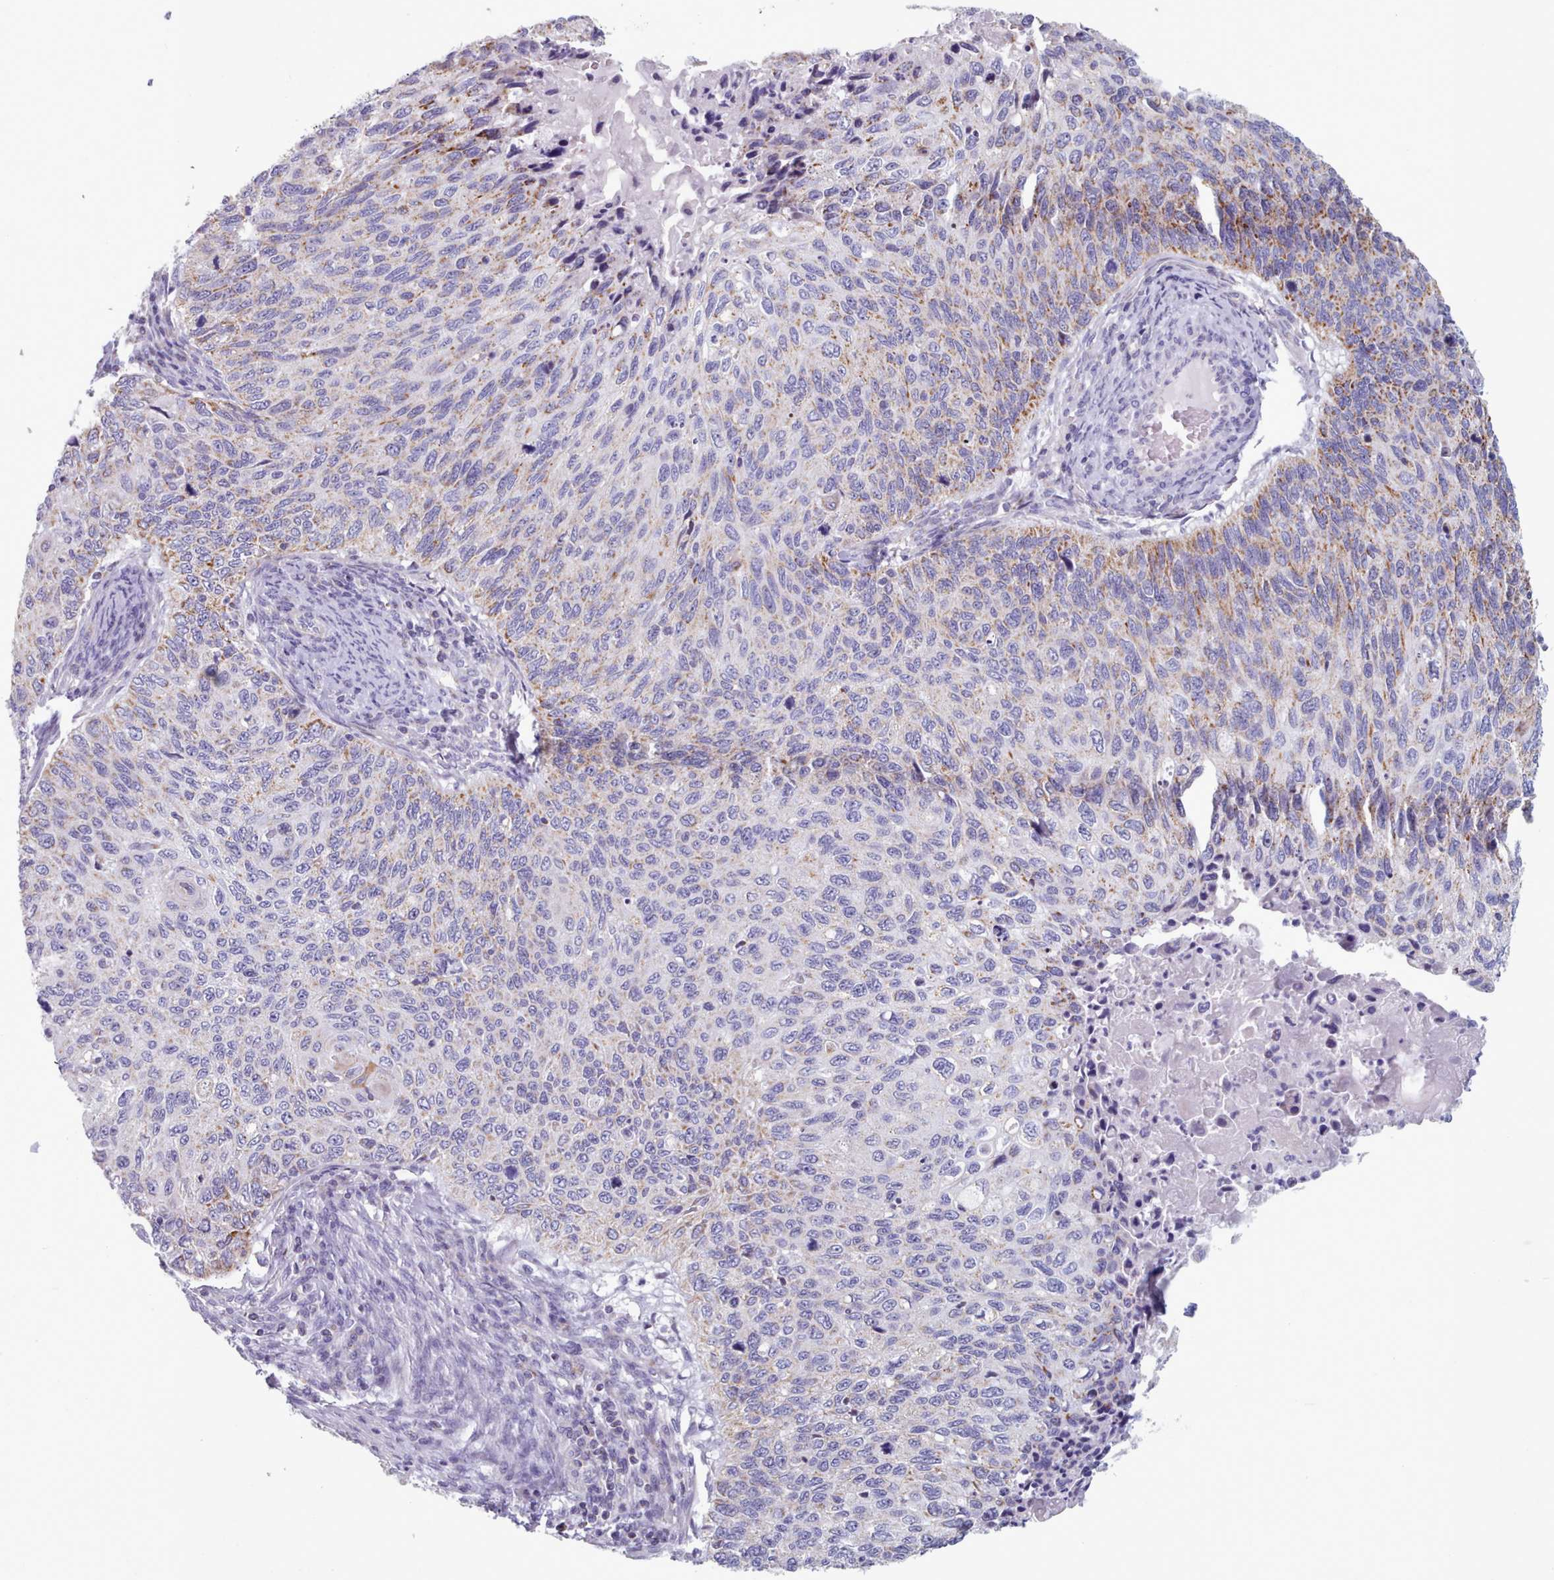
{"staining": {"intensity": "moderate", "quantity": "25%-75%", "location": "cytoplasmic/membranous"}, "tissue": "cervical cancer", "cell_type": "Tumor cells", "image_type": "cancer", "snomed": [{"axis": "morphology", "description": "Squamous cell carcinoma, NOS"}, {"axis": "topography", "description": "Cervix"}], "caption": "Approximately 25%-75% of tumor cells in cervical cancer (squamous cell carcinoma) display moderate cytoplasmic/membranous protein staining as visualized by brown immunohistochemical staining.", "gene": "FAM170B", "patient": {"sex": "female", "age": 70}}